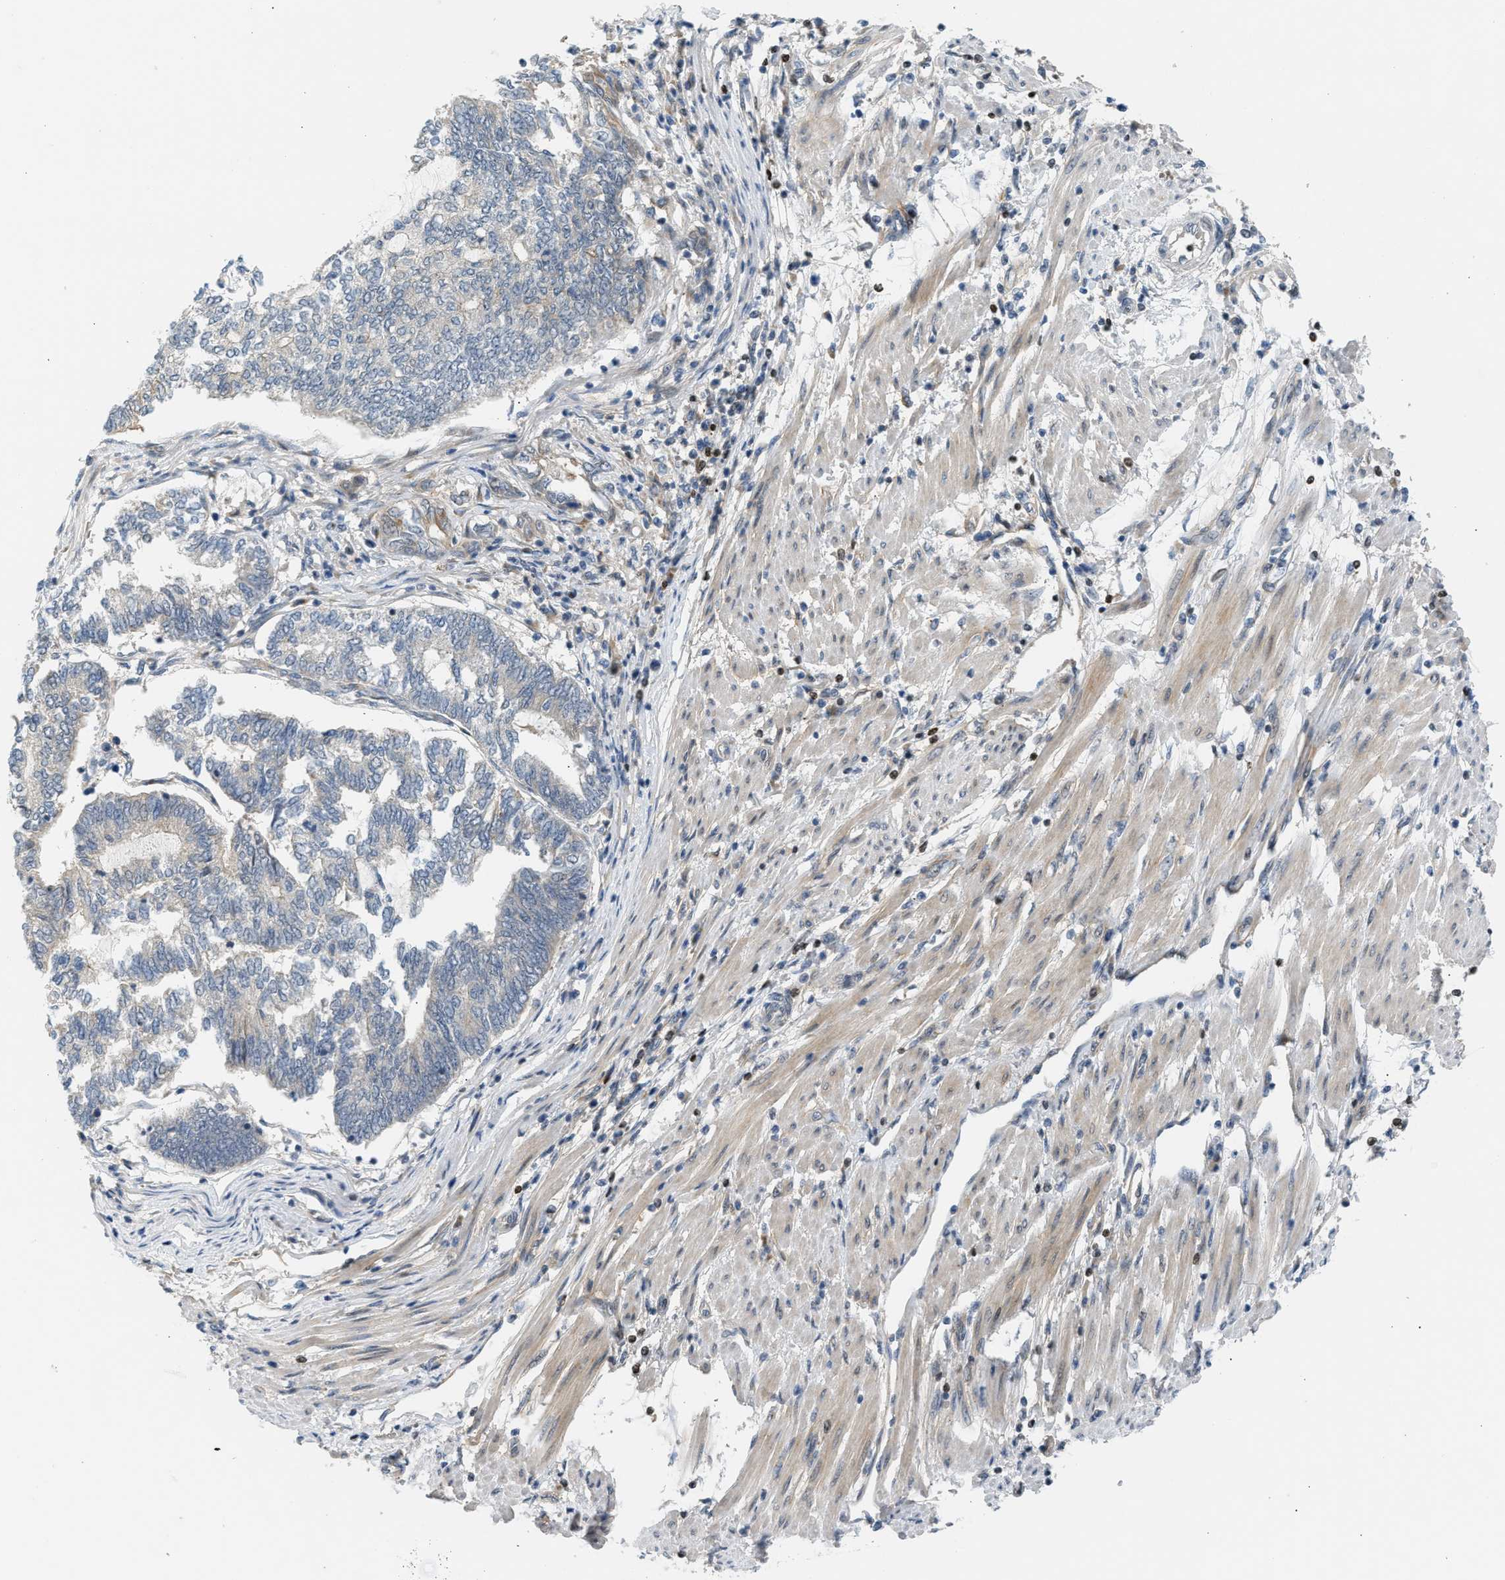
{"staining": {"intensity": "negative", "quantity": "none", "location": "none"}, "tissue": "endometrial cancer", "cell_type": "Tumor cells", "image_type": "cancer", "snomed": [{"axis": "morphology", "description": "Adenocarcinoma, NOS"}, {"axis": "topography", "description": "Uterus"}, {"axis": "topography", "description": "Endometrium"}], "caption": "Image shows no protein expression in tumor cells of endometrial adenocarcinoma tissue.", "gene": "NPS", "patient": {"sex": "female", "age": 70}}